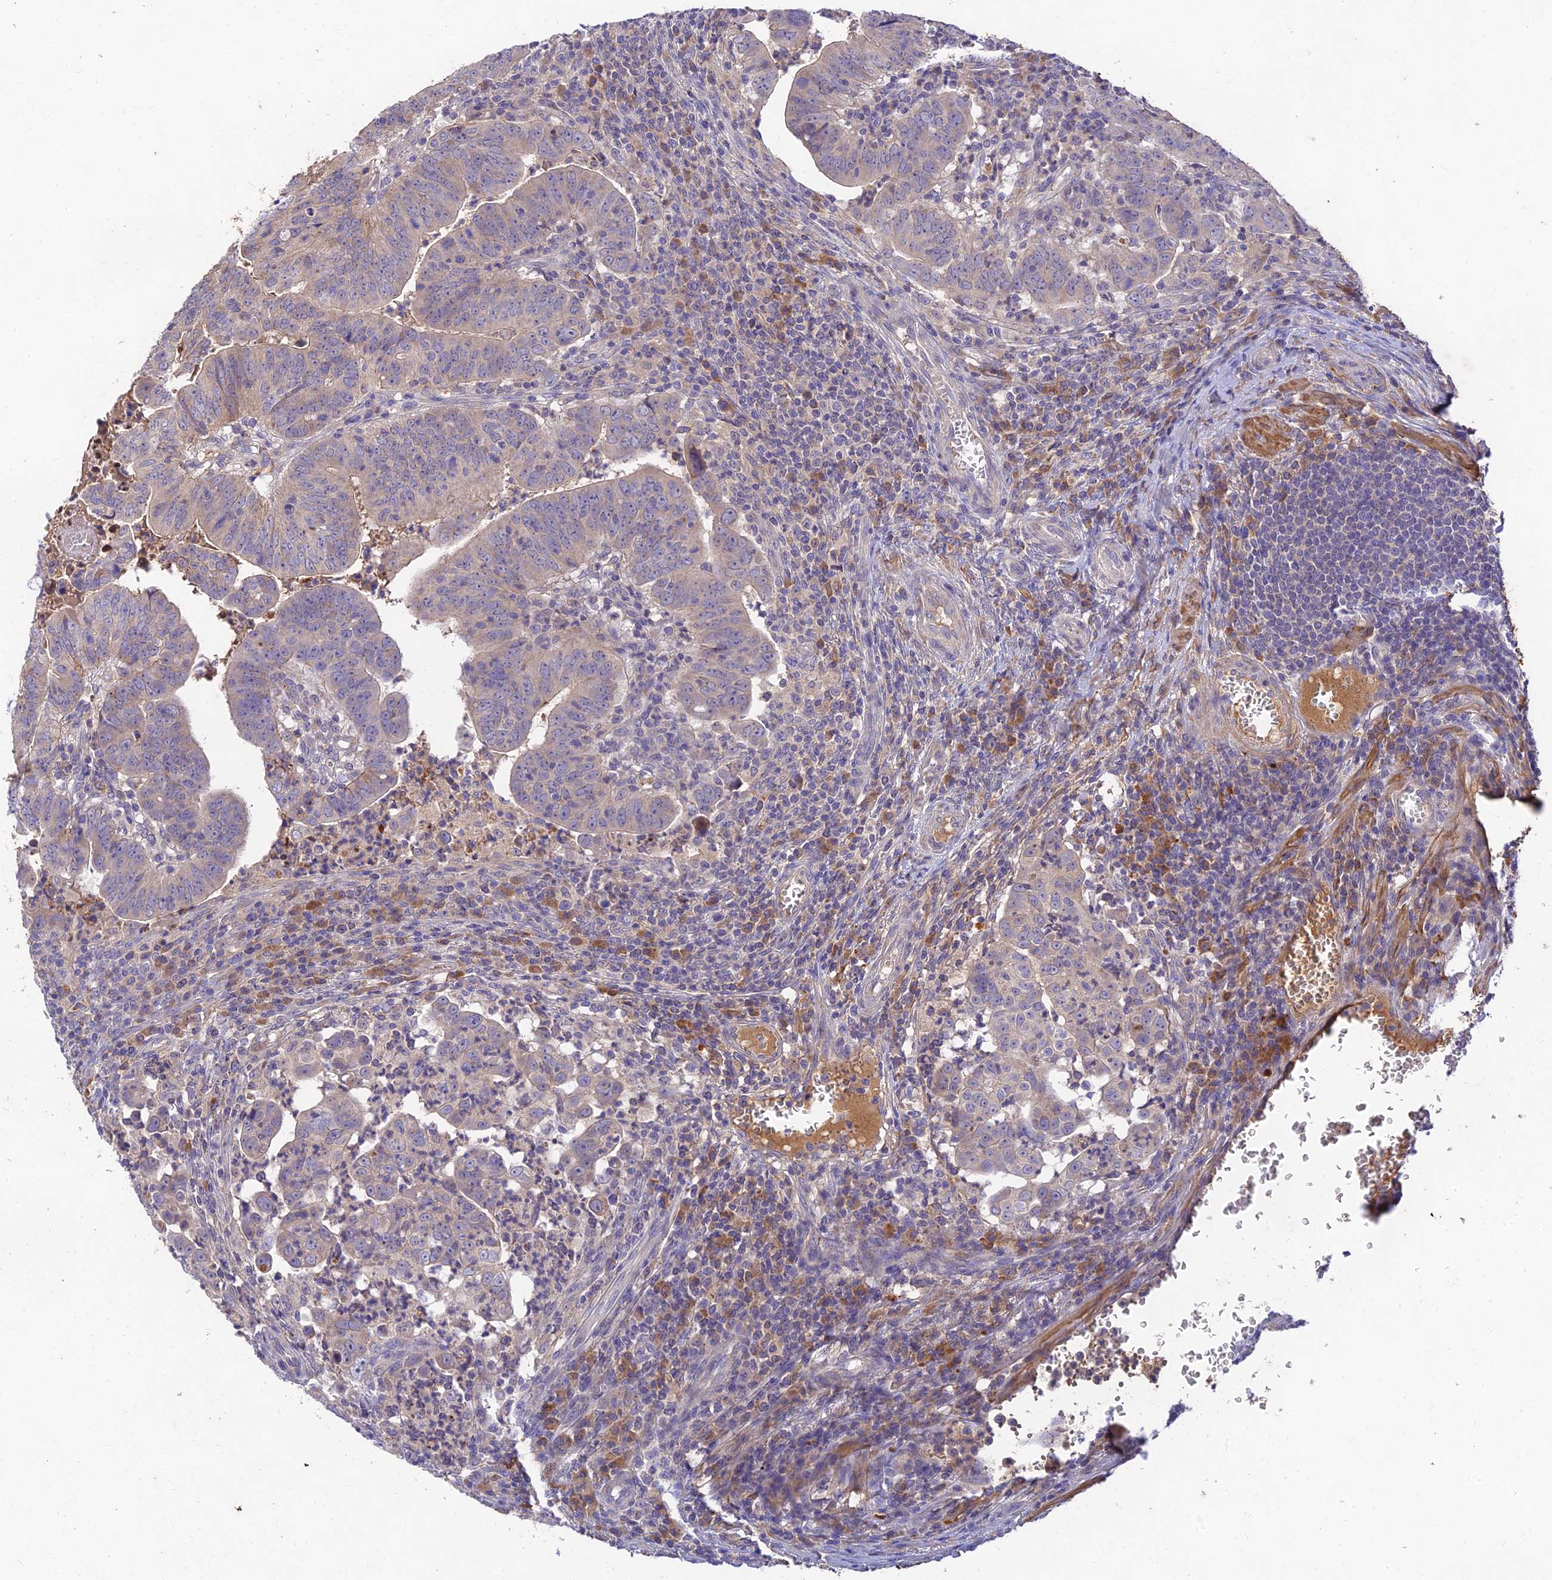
{"staining": {"intensity": "negative", "quantity": "none", "location": "none"}, "tissue": "colorectal cancer", "cell_type": "Tumor cells", "image_type": "cancer", "snomed": [{"axis": "morphology", "description": "Adenocarcinoma, NOS"}, {"axis": "topography", "description": "Rectum"}], "caption": "Immunohistochemistry histopathology image of colorectal adenocarcinoma stained for a protein (brown), which reveals no positivity in tumor cells.", "gene": "ACSM5", "patient": {"sex": "male", "age": 69}}